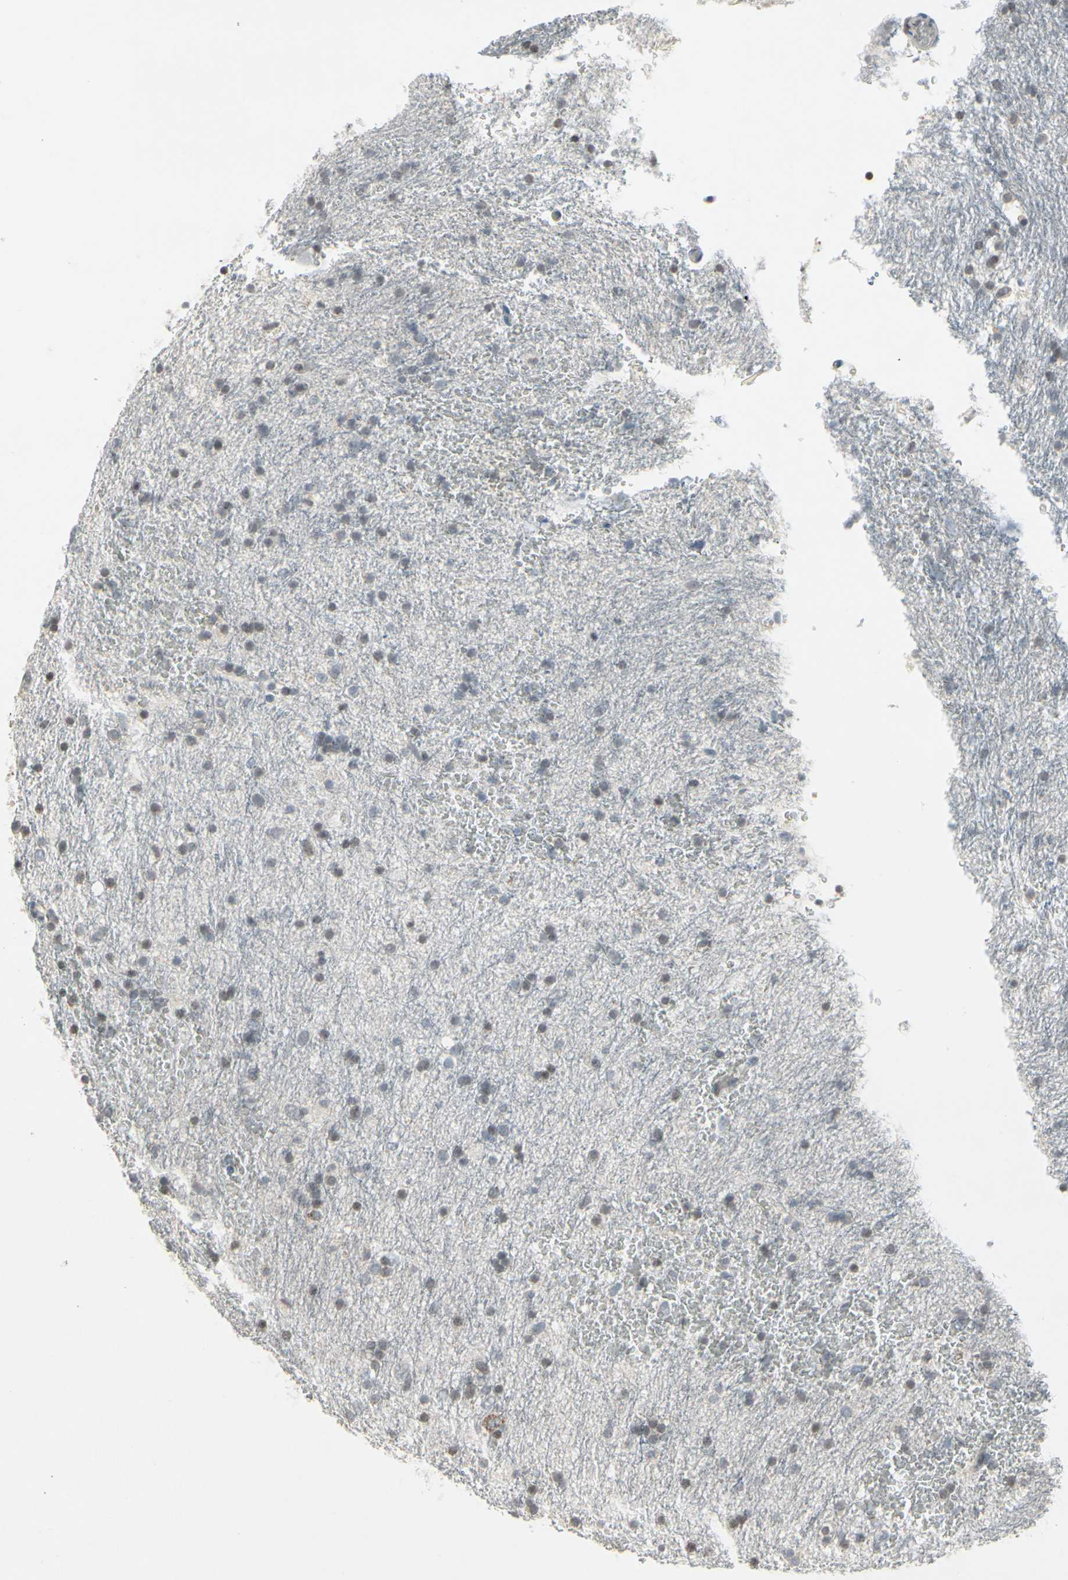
{"staining": {"intensity": "weak", "quantity": "<25%", "location": "cytoplasmic/membranous"}, "tissue": "glioma", "cell_type": "Tumor cells", "image_type": "cancer", "snomed": [{"axis": "morphology", "description": "Glioma, malignant, Low grade"}, {"axis": "topography", "description": "Brain"}], "caption": "Immunohistochemistry of glioma displays no positivity in tumor cells. The staining was performed using DAB (3,3'-diaminobenzidine) to visualize the protein expression in brown, while the nuclei were stained in blue with hematoxylin (Magnification: 20x).", "gene": "ARG2", "patient": {"sex": "male", "age": 77}}